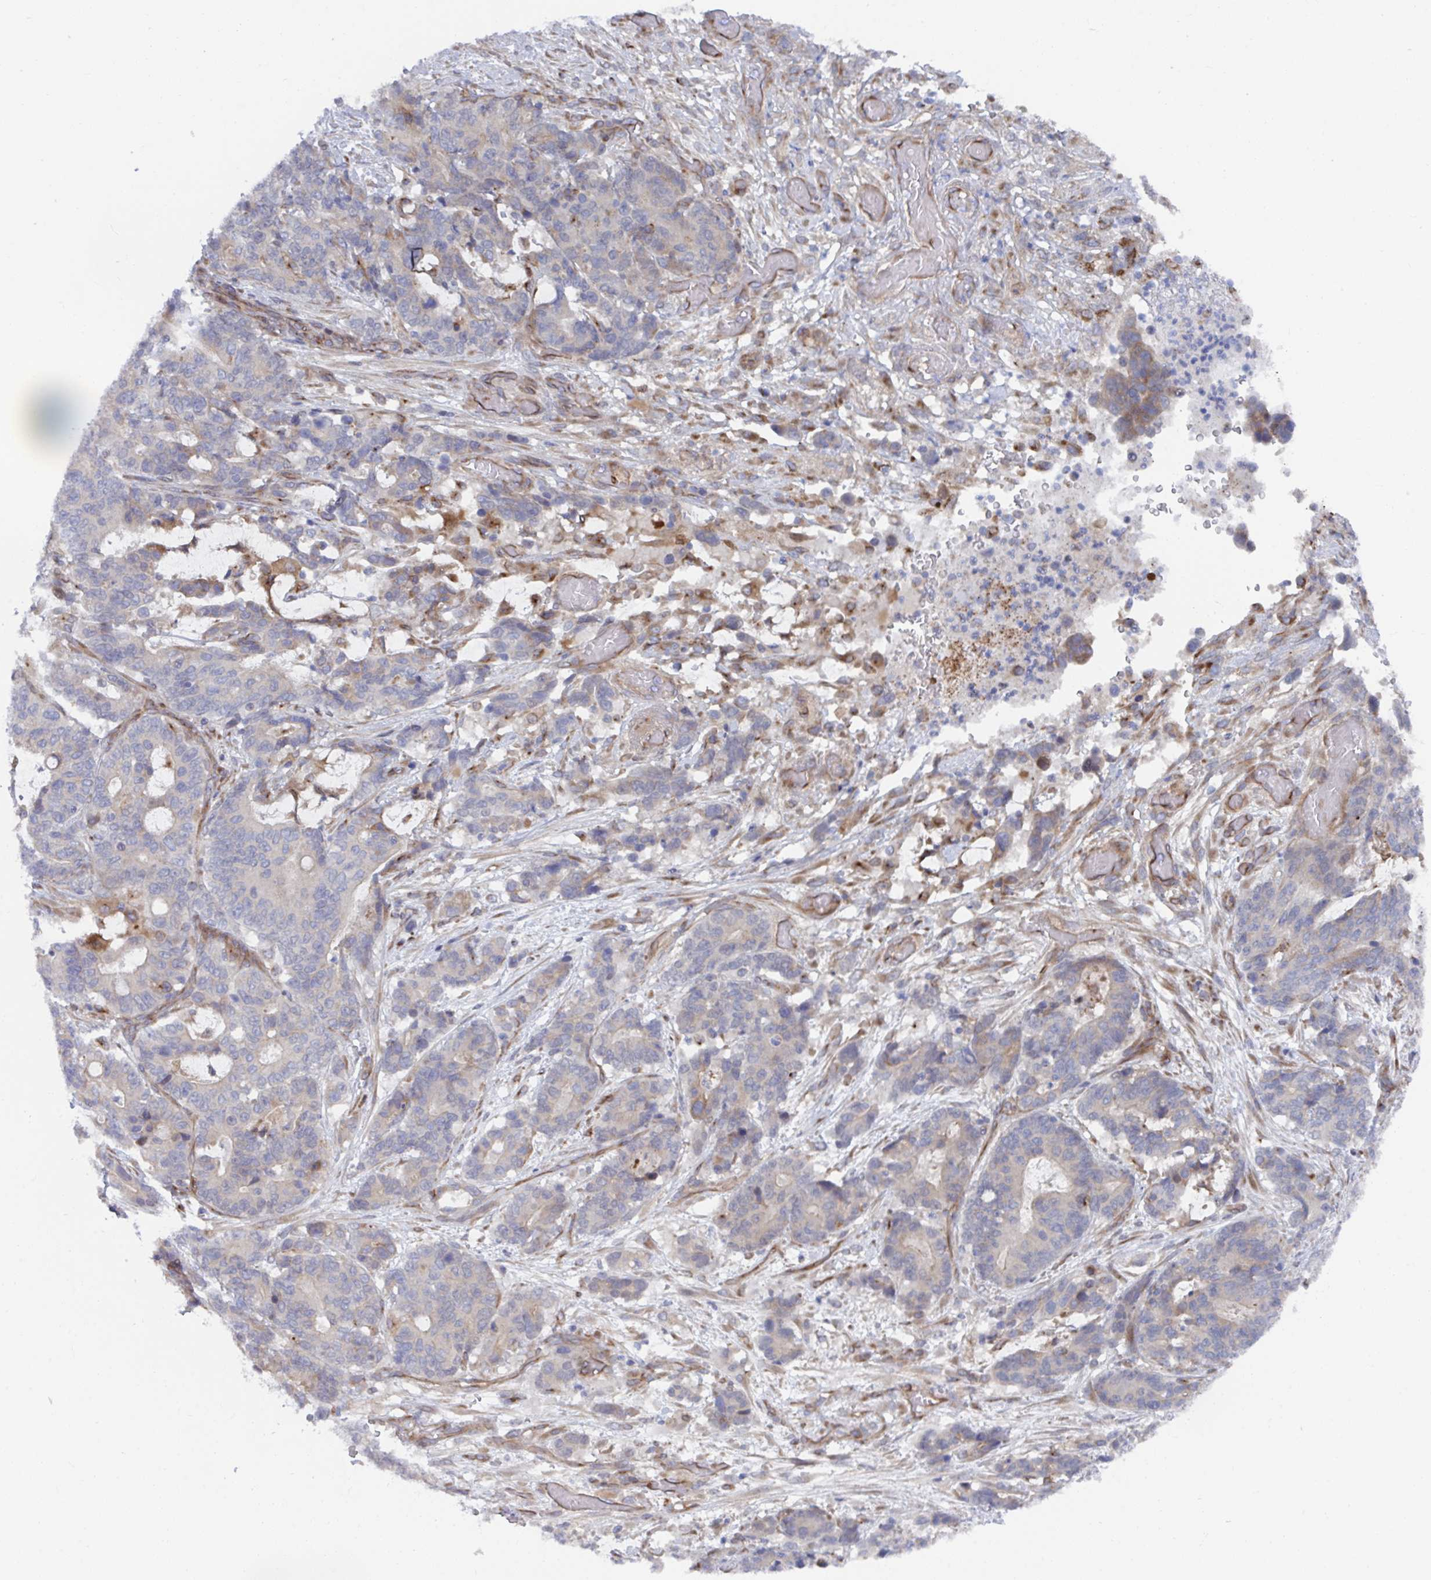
{"staining": {"intensity": "negative", "quantity": "none", "location": "none"}, "tissue": "stomach cancer", "cell_type": "Tumor cells", "image_type": "cancer", "snomed": [{"axis": "morphology", "description": "Normal tissue, NOS"}, {"axis": "morphology", "description": "Adenocarcinoma, NOS"}, {"axis": "topography", "description": "Stomach"}], "caption": "Tumor cells show no significant protein expression in stomach cancer.", "gene": "FJX1", "patient": {"sex": "female", "age": 64}}